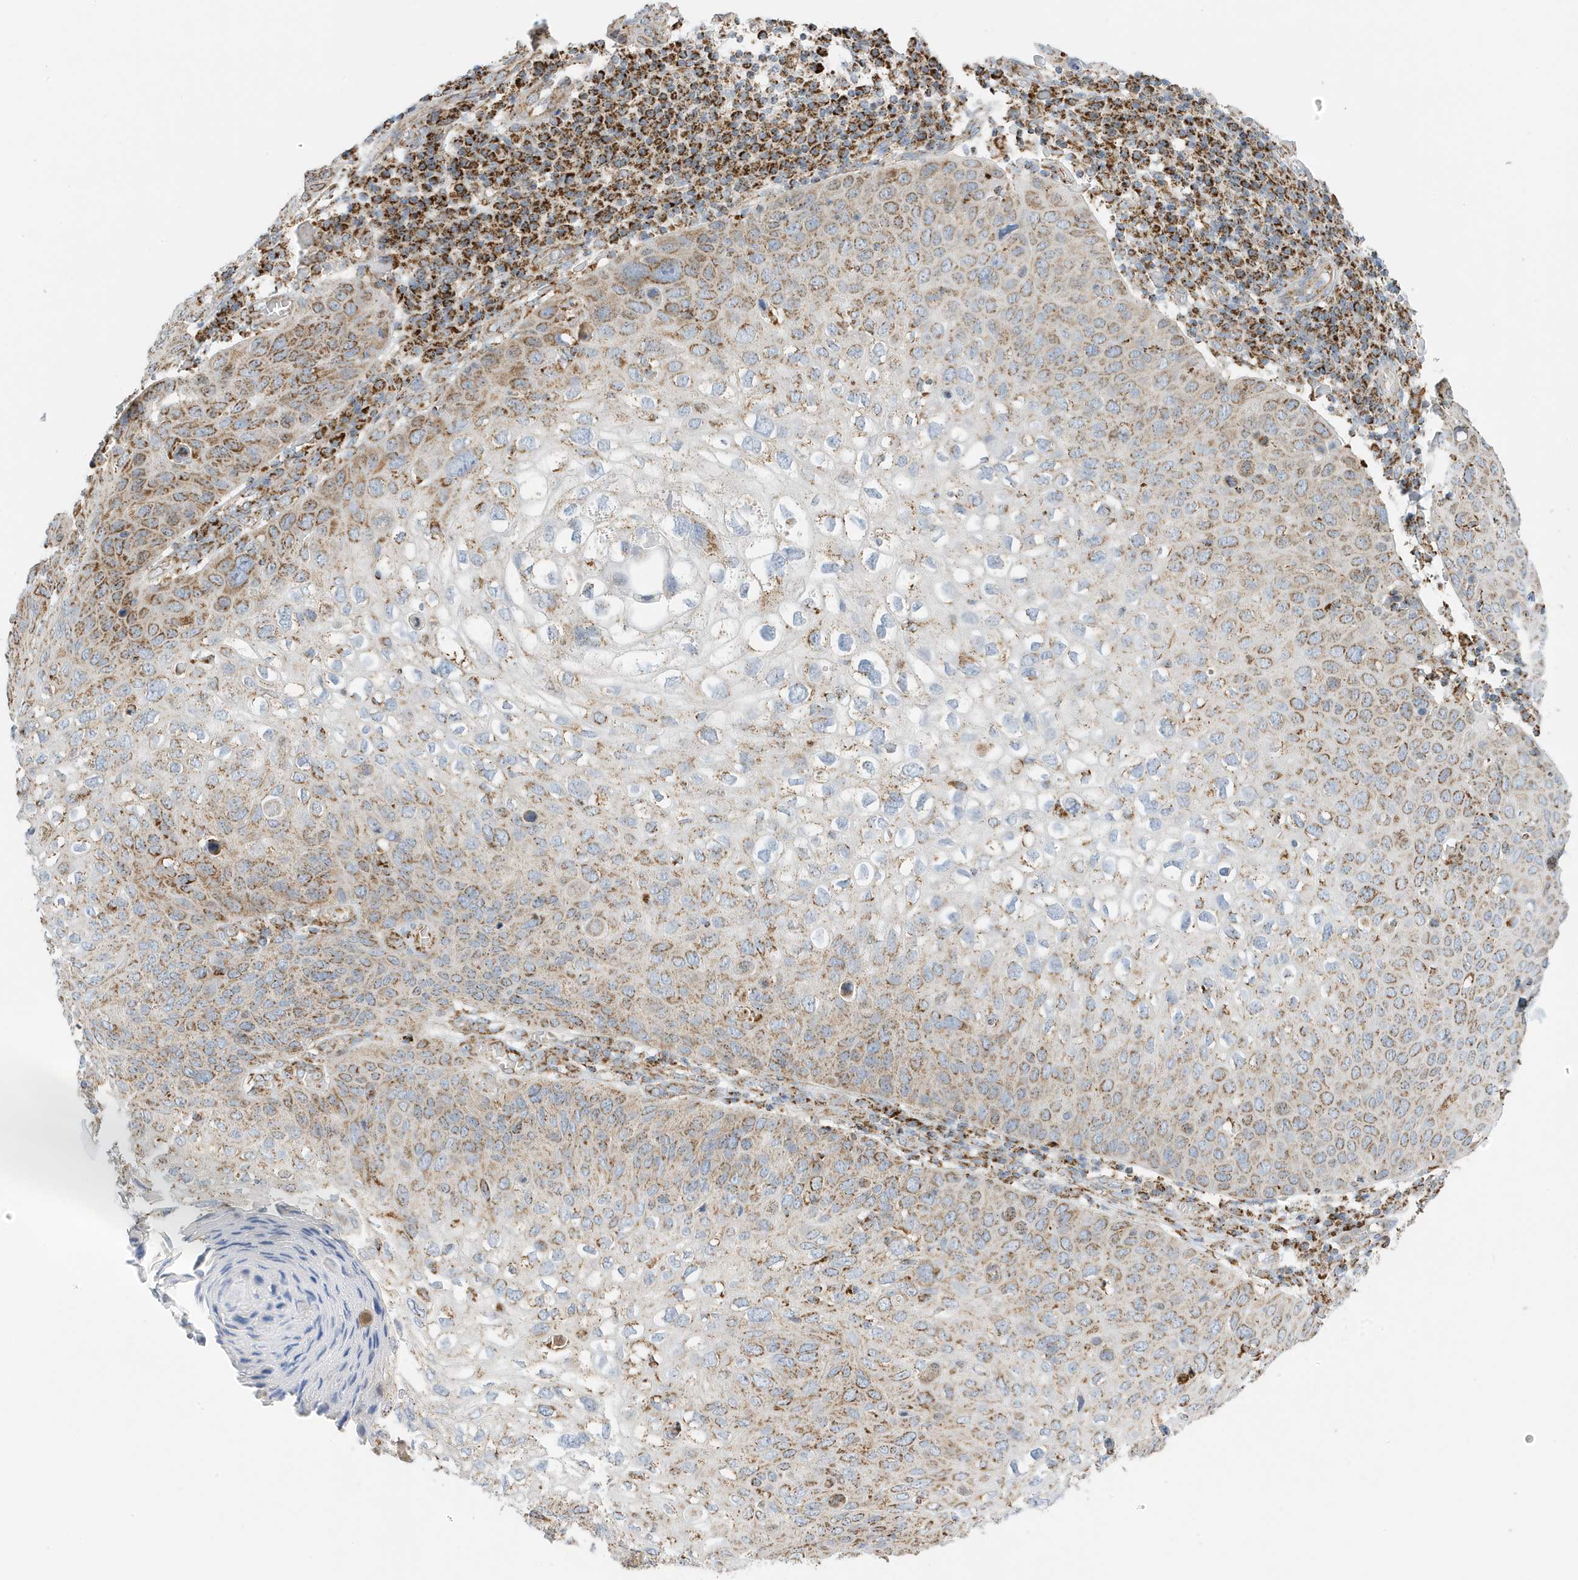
{"staining": {"intensity": "moderate", "quantity": ">75%", "location": "cytoplasmic/membranous"}, "tissue": "skin cancer", "cell_type": "Tumor cells", "image_type": "cancer", "snomed": [{"axis": "morphology", "description": "Squamous cell carcinoma, NOS"}, {"axis": "topography", "description": "Skin"}], "caption": "Immunohistochemistry (DAB) staining of skin cancer shows moderate cytoplasmic/membranous protein expression in approximately >75% of tumor cells.", "gene": "ATP5ME", "patient": {"sex": "female", "age": 90}}